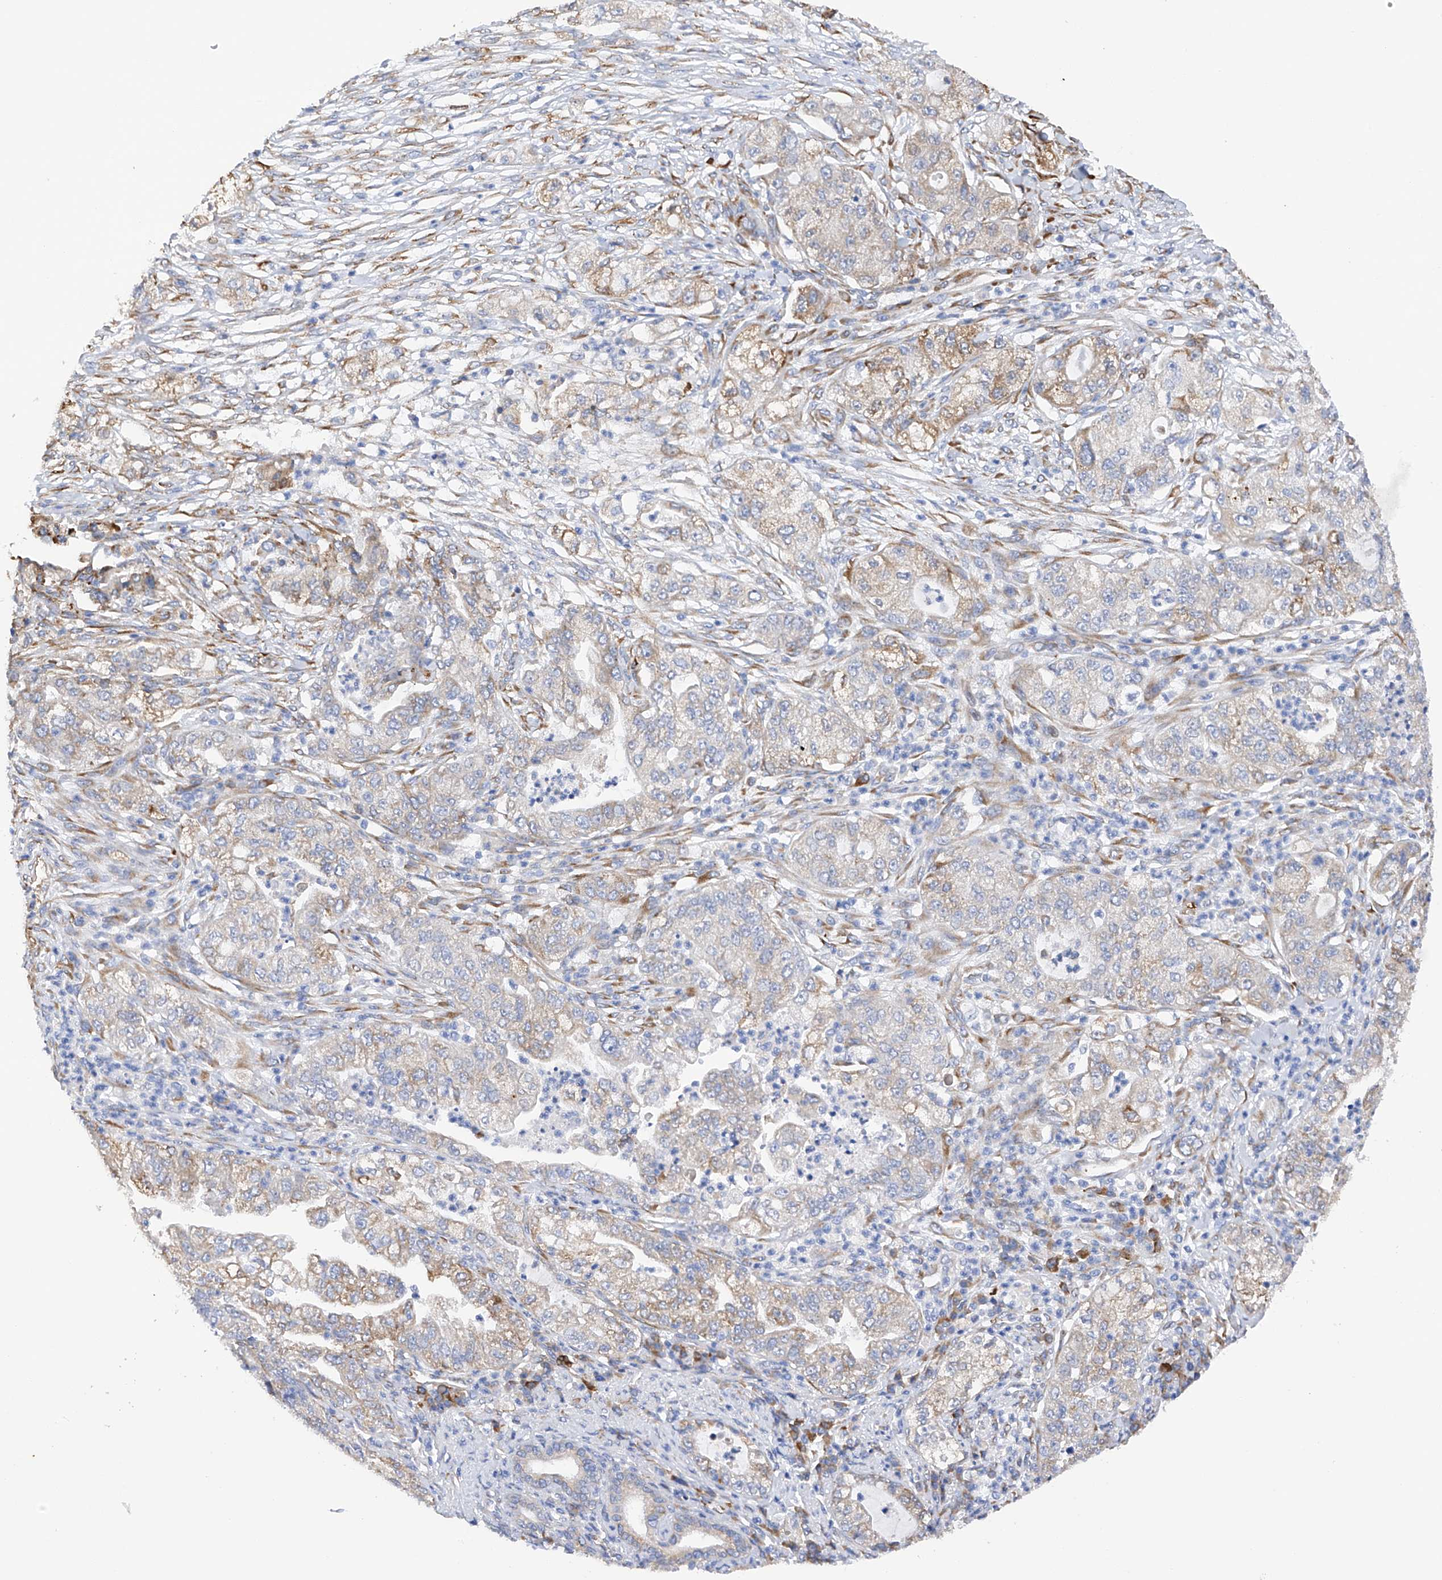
{"staining": {"intensity": "weak", "quantity": "25%-75%", "location": "cytoplasmic/membranous"}, "tissue": "pancreatic cancer", "cell_type": "Tumor cells", "image_type": "cancer", "snomed": [{"axis": "morphology", "description": "Adenocarcinoma, NOS"}, {"axis": "topography", "description": "Pancreas"}], "caption": "Immunohistochemical staining of human pancreatic adenocarcinoma displays weak cytoplasmic/membranous protein positivity in approximately 25%-75% of tumor cells.", "gene": "PDIA5", "patient": {"sex": "female", "age": 78}}